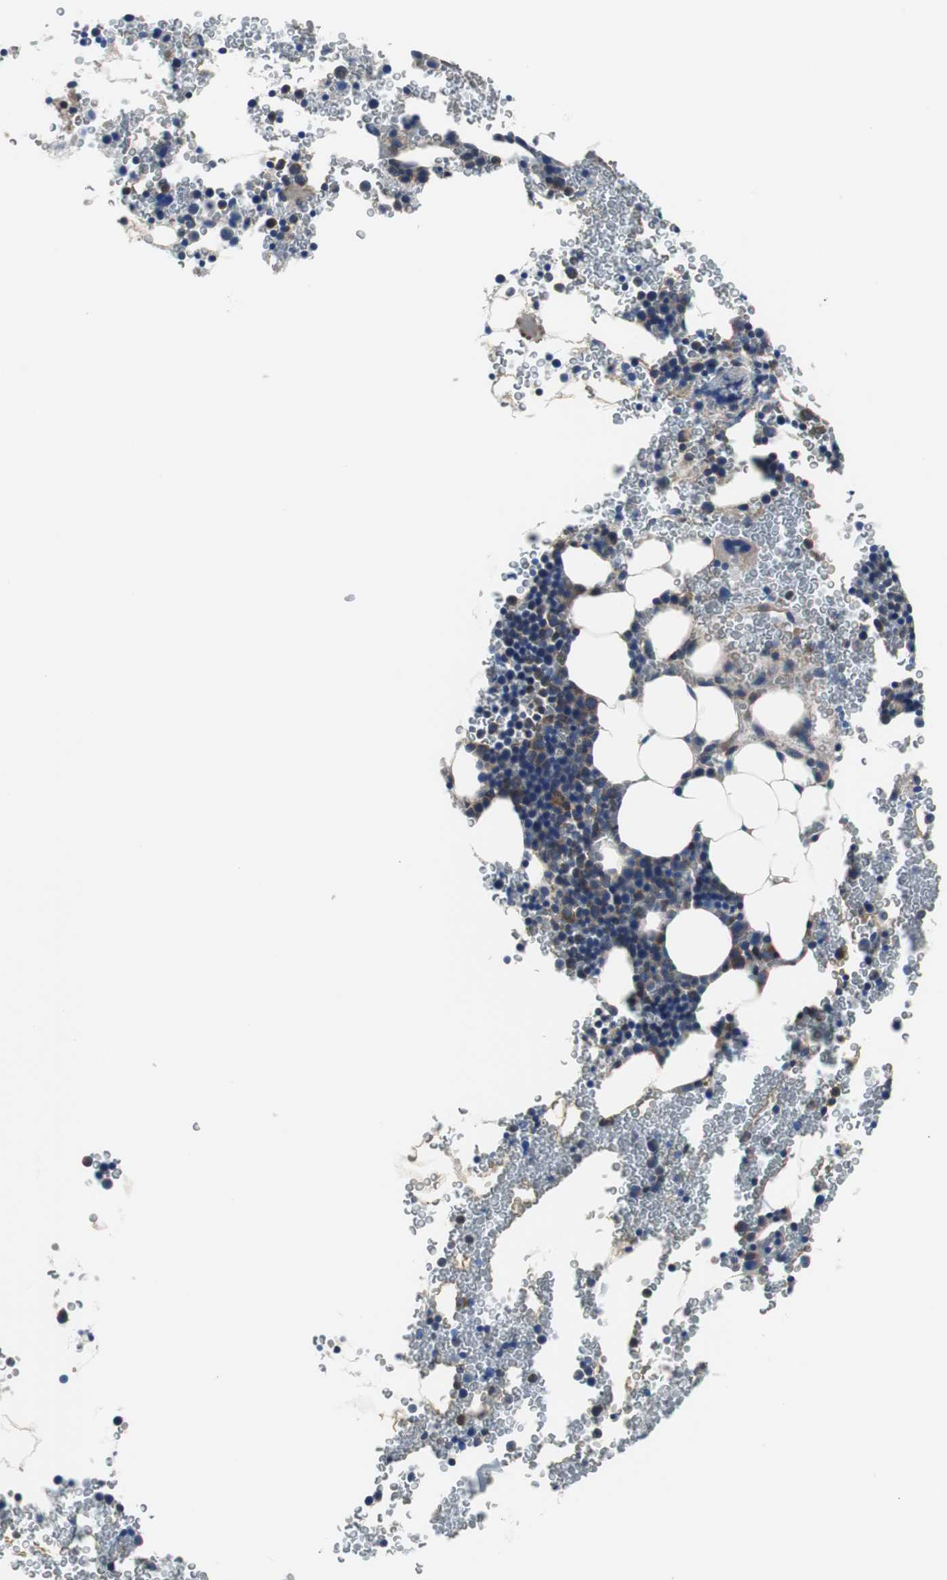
{"staining": {"intensity": "moderate", "quantity": ">75%", "location": "cytoplasmic/membranous"}, "tissue": "bone marrow", "cell_type": "Hematopoietic cells", "image_type": "normal", "snomed": [{"axis": "morphology", "description": "Normal tissue, NOS"}, {"axis": "morphology", "description": "Inflammation, NOS"}, {"axis": "topography", "description": "Bone marrow"}], "caption": "DAB immunohistochemical staining of normal bone marrow reveals moderate cytoplasmic/membranous protein positivity in about >75% of hematopoietic cells. The protein of interest is stained brown, and the nuclei are stained in blue (DAB IHC with brightfield microscopy, high magnification).", "gene": "BRAF", "patient": {"sex": "male", "age": 22}}